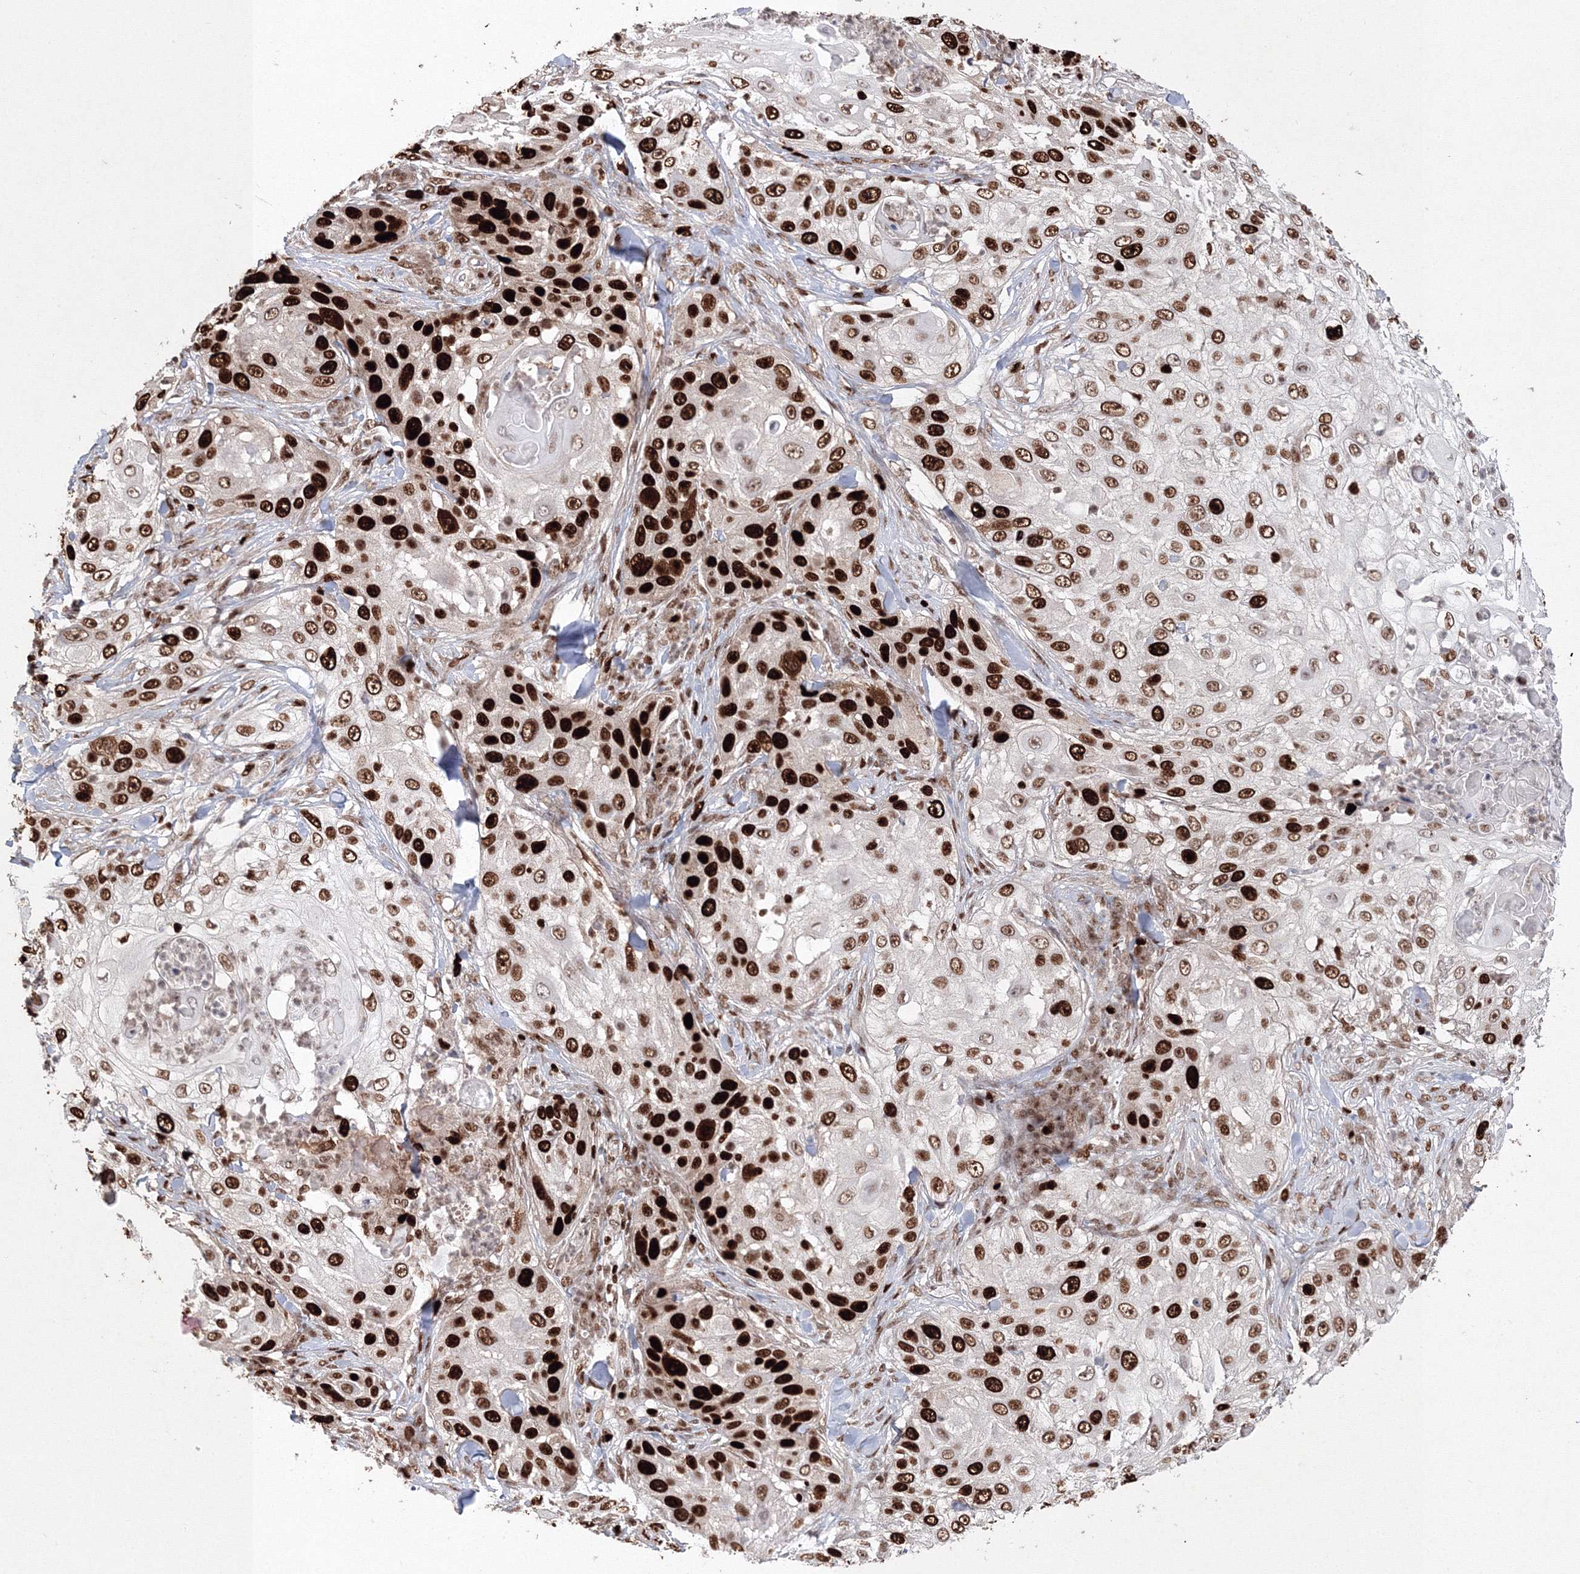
{"staining": {"intensity": "strong", "quantity": ">75%", "location": "nuclear"}, "tissue": "skin cancer", "cell_type": "Tumor cells", "image_type": "cancer", "snomed": [{"axis": "morphology", "description": "Squamous cell carcinoma, NOS"}, {"axis": "topography", "description": "Skin"}], "caption": "Skin cancer stained with a protein marker shows strong staining in tumor cells.", "gene": "LIG1", "patient": {"sex": "female", "age": 44}}